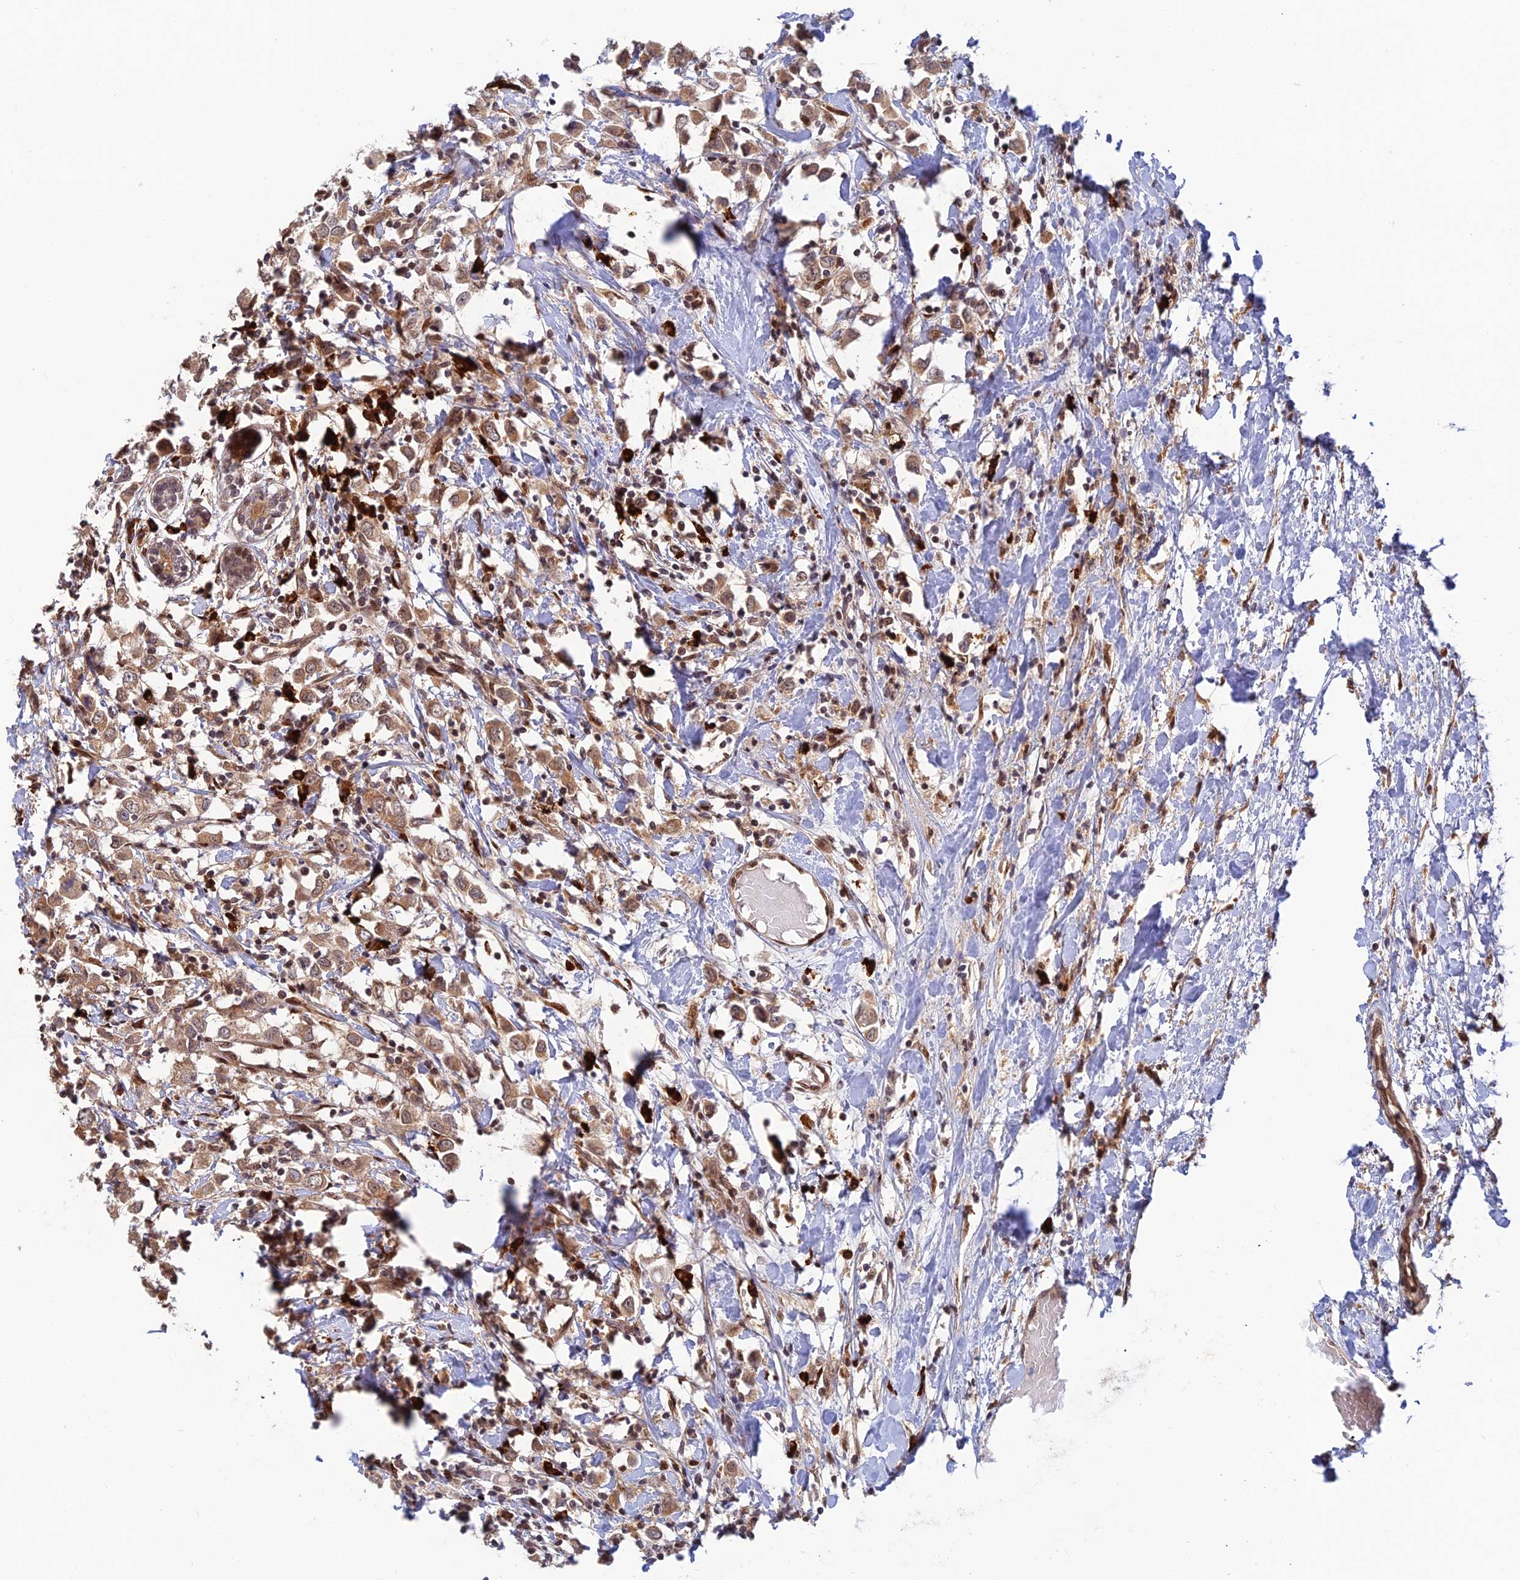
{"staining": {"intensity": "weak", "quantity": ">75%", "location": "cytoplasmic/membranous"}, "tissue": "breast cancer", "cell_type": "Tumor cells", "image_type": "cancer", "snomed": [{"axis": "morphology", "description": "Duct carcinoma"}, {"axis": "topography", "description": "Breast"}], "caption": "This micrograph demonstrates immunohistochemistry (IHC) staining of breast invasive ductal carcinoma, with low weak cytoplasmic/membranous staining in about >75% of tumor cells.", "gene": "ZNF565", "patient": {"sex": "female", "age": 61}}